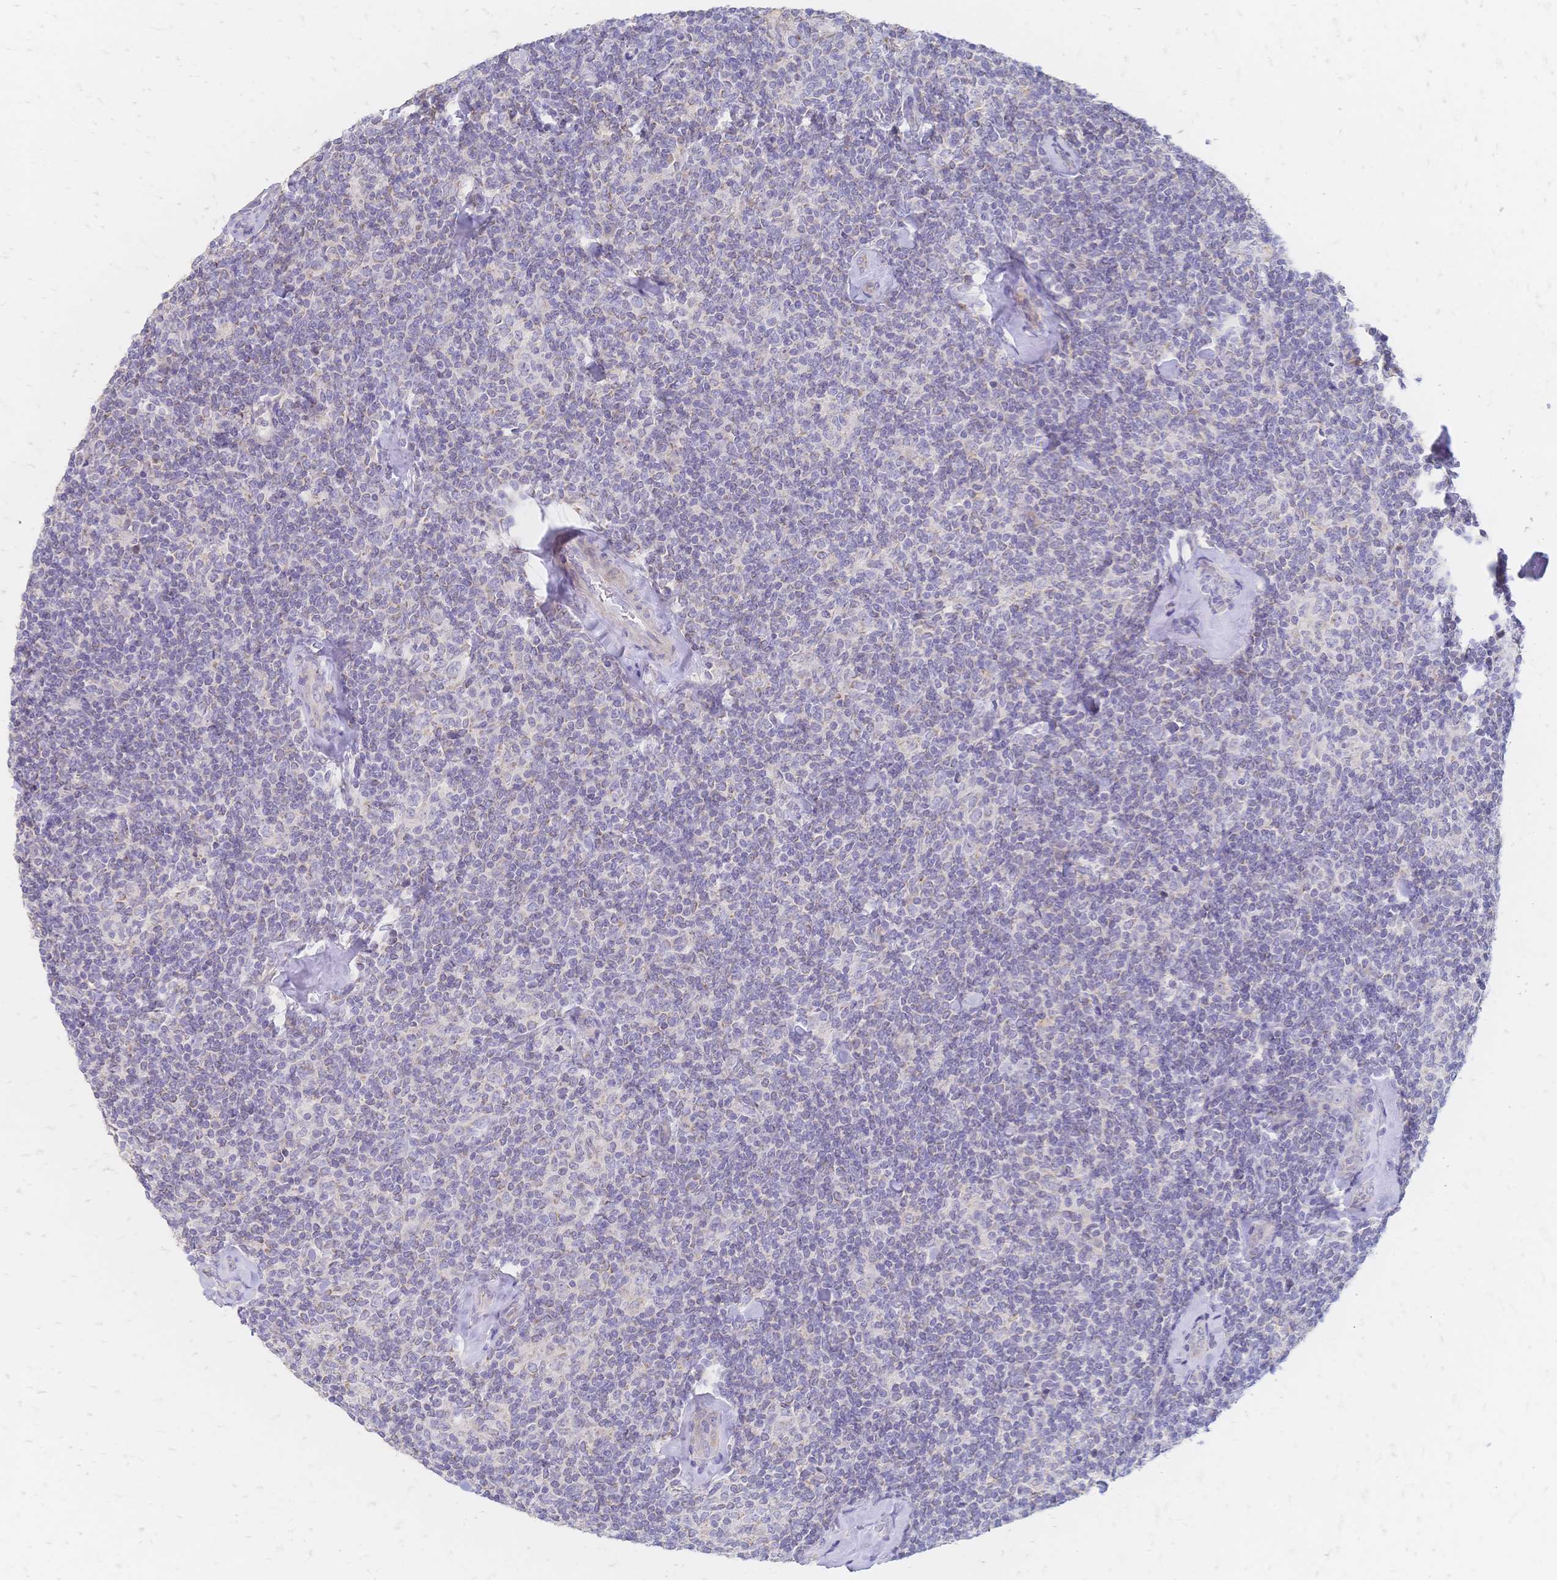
{"staining": {"intensity": "negative", "quantity": "none", "location": "none"}, "tissue": "lymphoma", "cell_type": "Tumor cells", "image_type": "cancer", "snomed": [{"axis": "morphology", "description": "Malignant lymphoma, non-Hodgkin's type, Low grade"}, {"axis": "topography", "description": "Lymph node"}], "caption": "Tumor cells are negative for protein expression in human malignant lymphoma, non-Hodgkin's type (low-grade). (Stains: DAB (3,3'-diaminobenzidine) IHC with hematoxylin counter stain, Microscopy: brightfield microscopy at high magnification).", "gene": "VWC2L", "patient": {"sex": "female", "age": 56}}